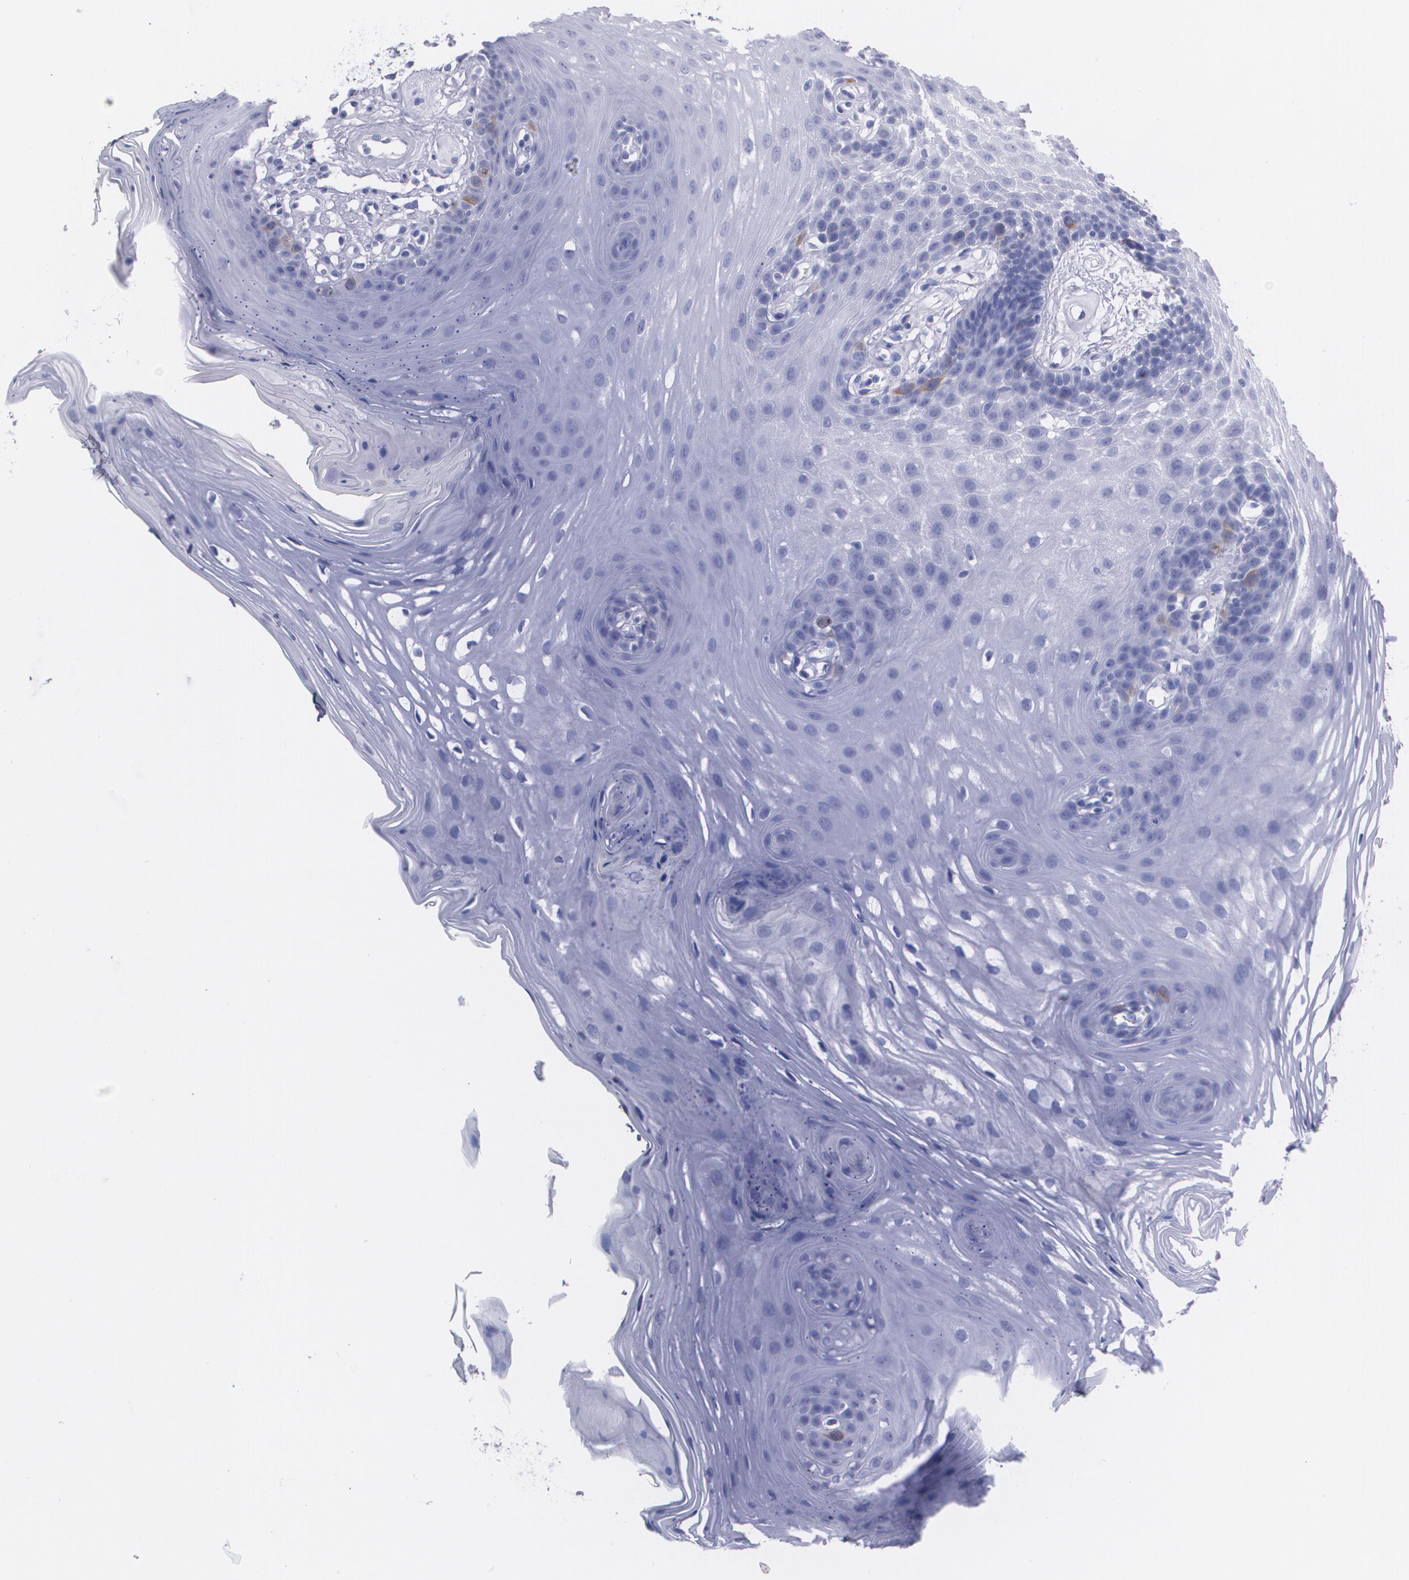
{"staining": {"intensity": "moderate", "quantity": "<25%", "location": "cytoplasmic/membranous"}, "tissue": "oral mucosa", "cell_type": "Squamous epithelial cells", "image_type": "normal", "snomed": [{"axis": "morphology", "description": "Normal tissue, NOS"}, {"axis": "topography", "description": "Oral tissue"}], "caption": "DAB immunohistochemical staining of normal oral mucosa shows moderate cytoplasmic/membranous protein expression in about <25% of squamous epithelial cells. The staining was performed using DAB (3,3'-diaminobenzidine) to visualize the protein expression in brown, while the nuclei were stained in blue with hematoxylin (Magnification: 20x).", "gene": "HMMR", "patient": {"sex": "male", "age": 62}}